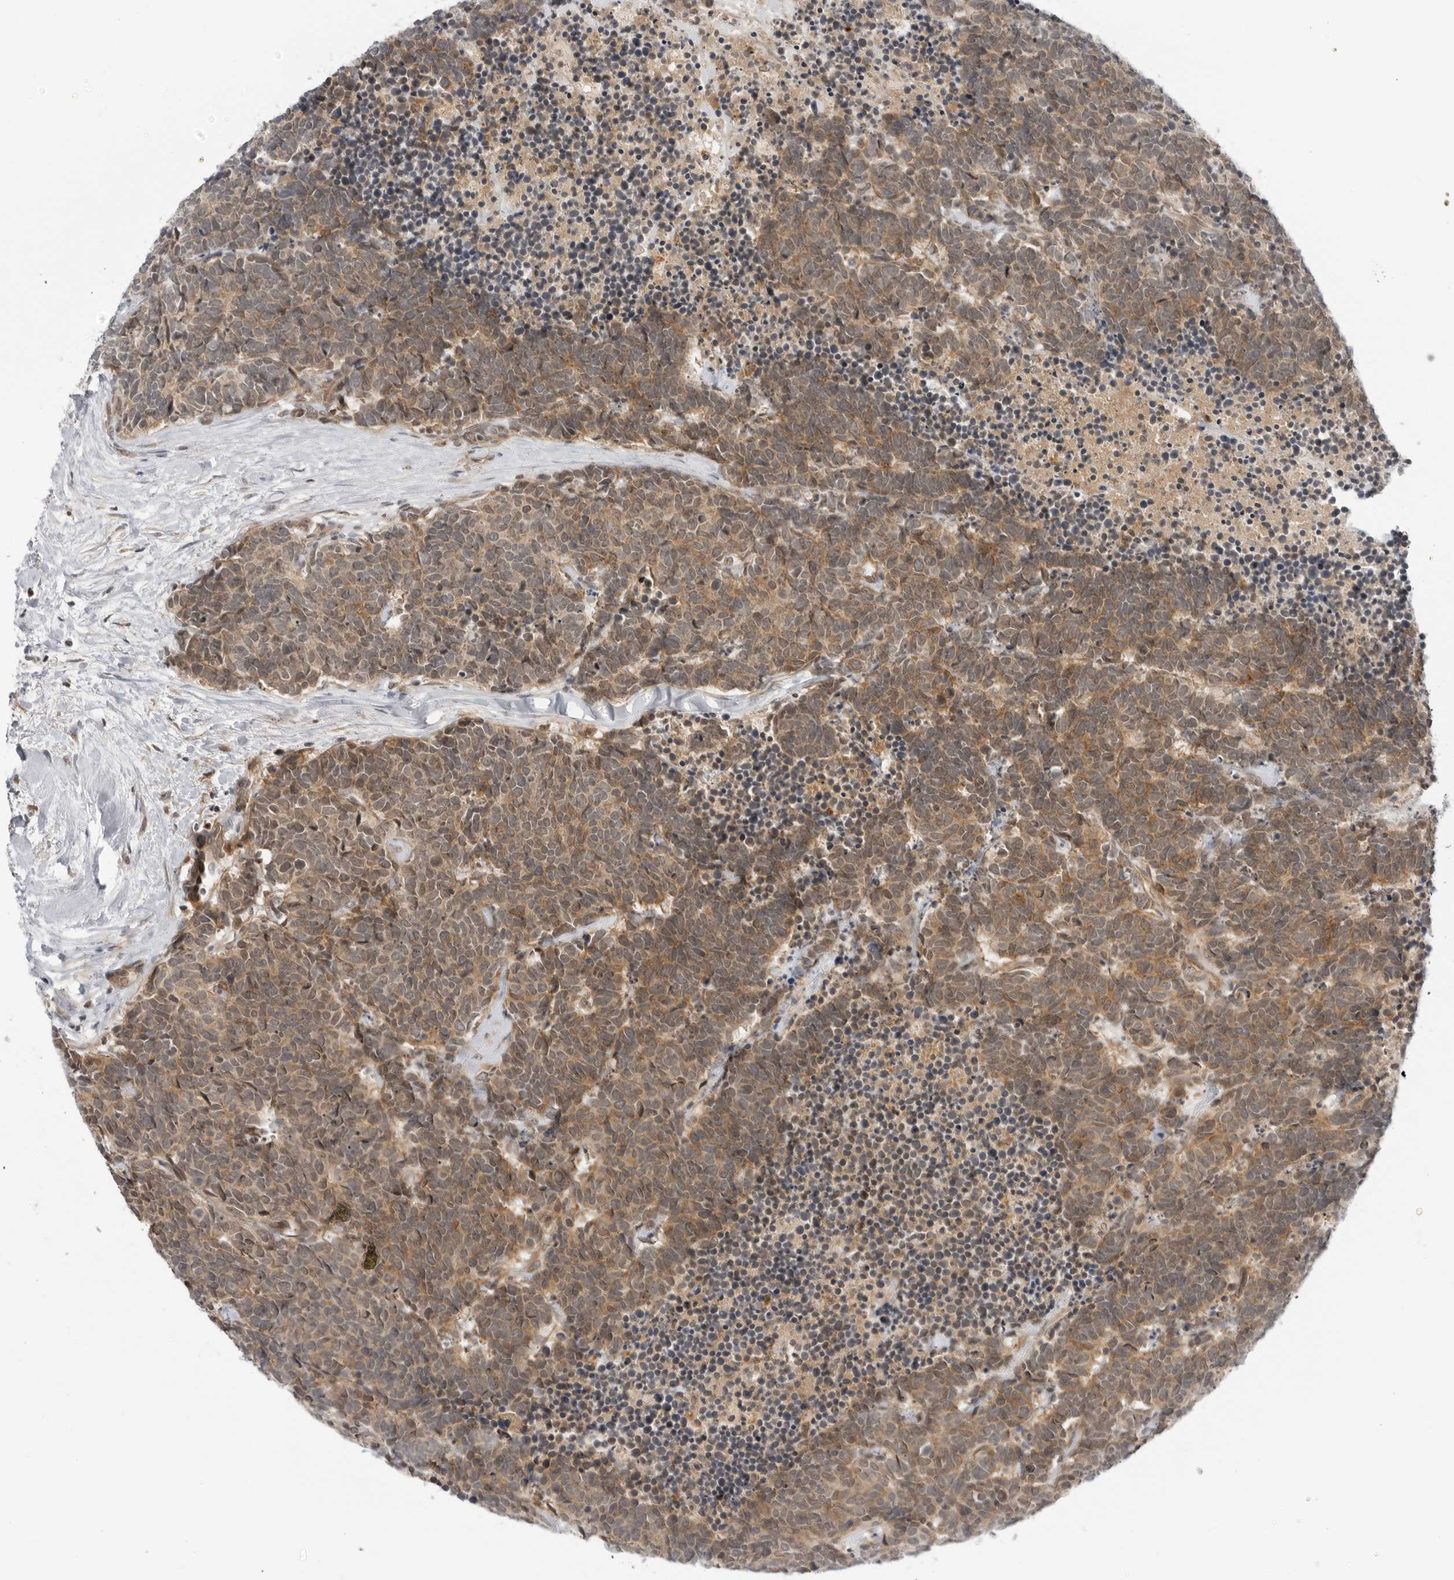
{"staining": {"intensity": "weak", "quantity": ">75%", "location": "cytoplasmic/membranous"}, "tissue": "carcinoid", "cell_type": "Tumor cells", "image_type": "cancer", "snomed": [{"axis": "morphology", "description": "Carcinoma, NOS"}, {"axis": "morphology", "description": "Carcinoid, malignant, NOS"}, {"axis": "topography", "description": "Urinary bladder"}], "caption": "DAB immunohistochemical staining of carcinoid reveals weak cytoplasmic/membranous protein staining in about >75% of tumor cells. Using DAB (3,3'-diaminobenzidine) (brown) and hematoxylin (blue) stains, captured at high magnification using brightfield microscopy.", "gene": "SUGCT", "patient": {"sex": "male", "age": 57}}